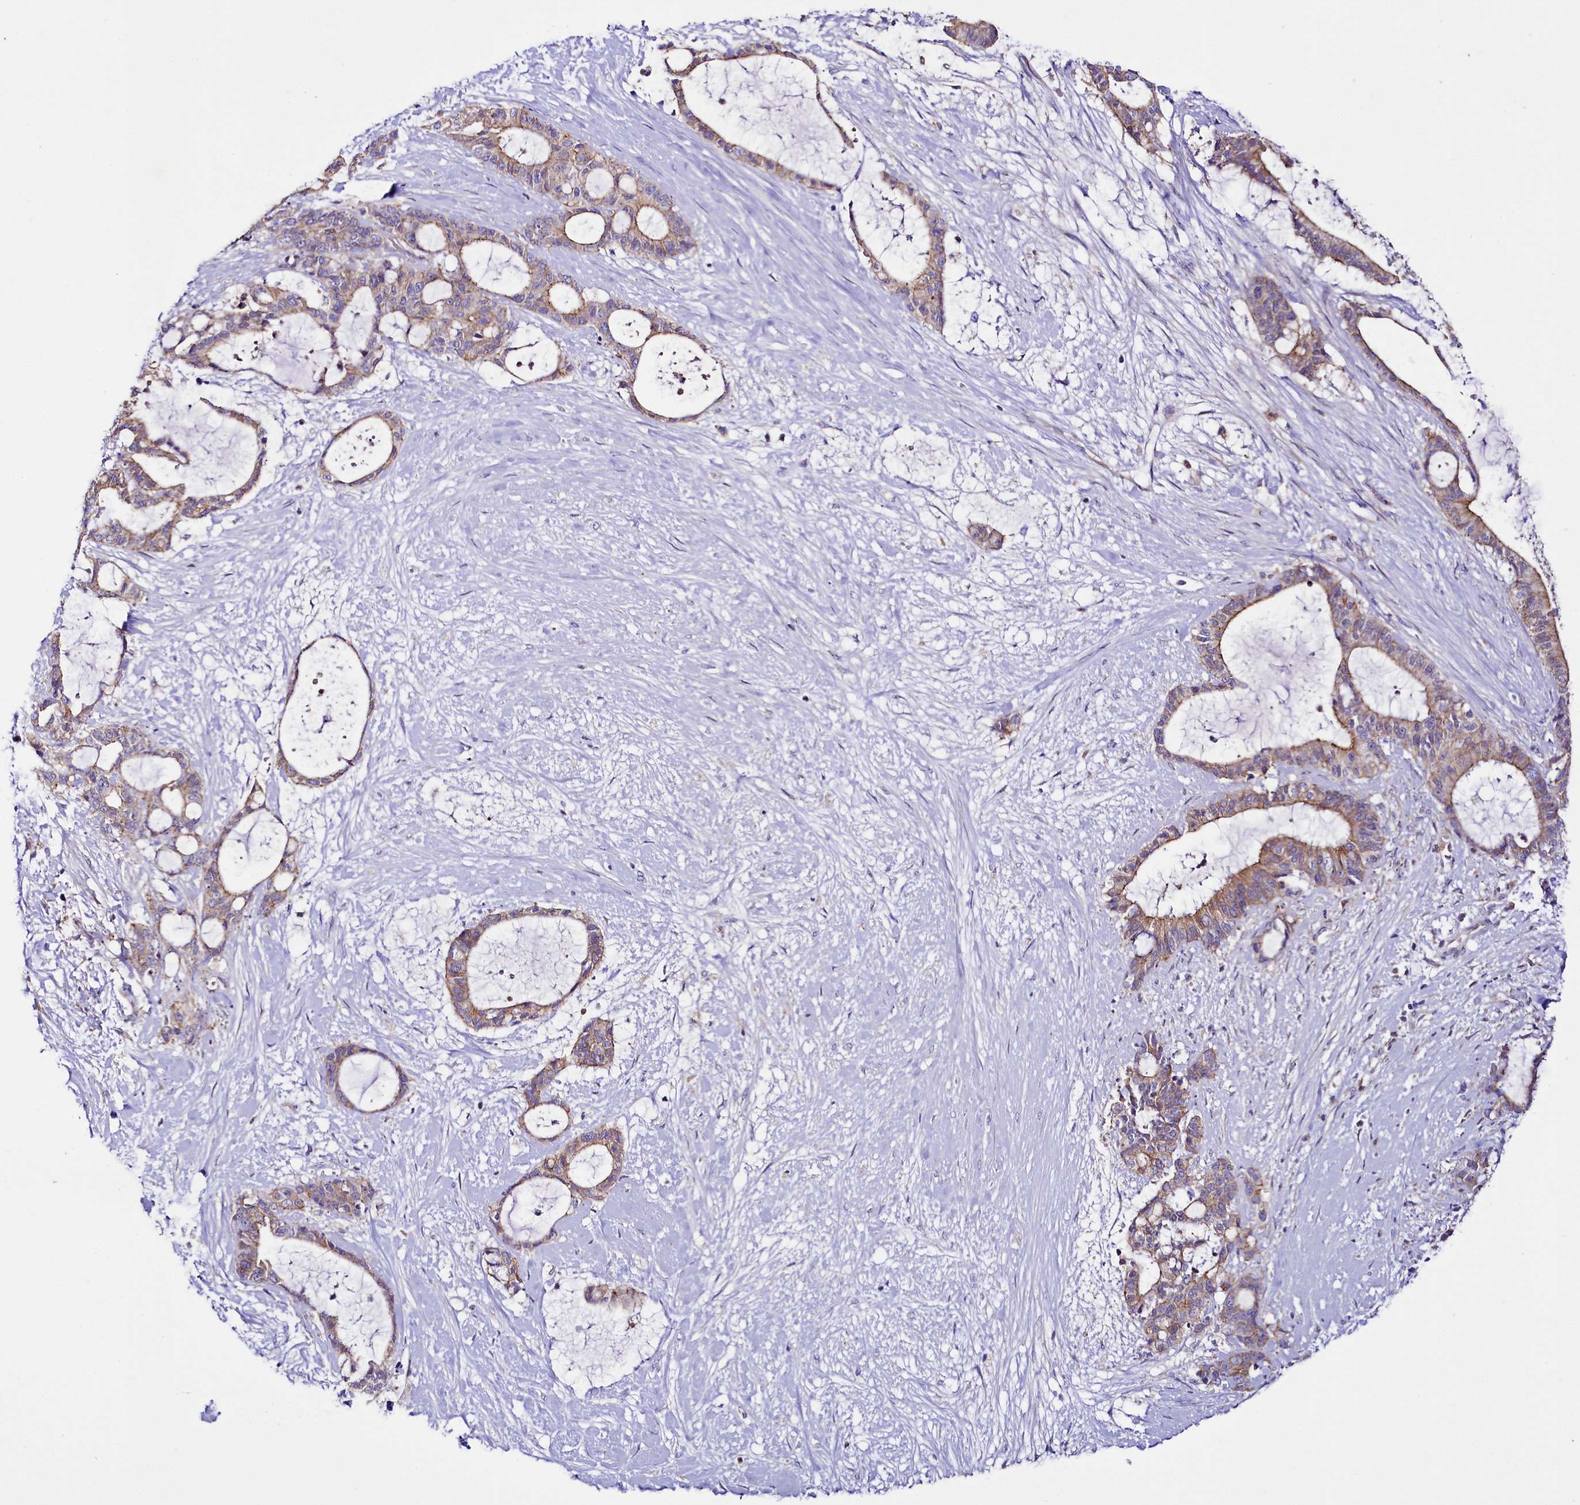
{"staining": {"intensity": "moderate", "quantity": ">75%", "location": "cytoplasmic/membranous"}, "tissue": "liver cancer", "cell_type": "Tumor cells", "image_type": "cancer", "snomed": [{"axis": "morphology", "description": "Normal tissue, NOS"}, {"axis": "morphology", "description": "Cholangiocarcinoma"}, {"axis": "topography", "description": "Liver"}, {"axis": "topography", "description": "Peripheral nerve tissue"}], "caption": "The image reveals immunohistochemical staining of cholangiocarcinoma (liver). There is moderate cytoplasmic/membranous staining is appreciated in about >75% of tumor cells. Nuclei are stained in blue.", "gene": "SACM1L", "patient": {"sex": "female", "age": 73}}